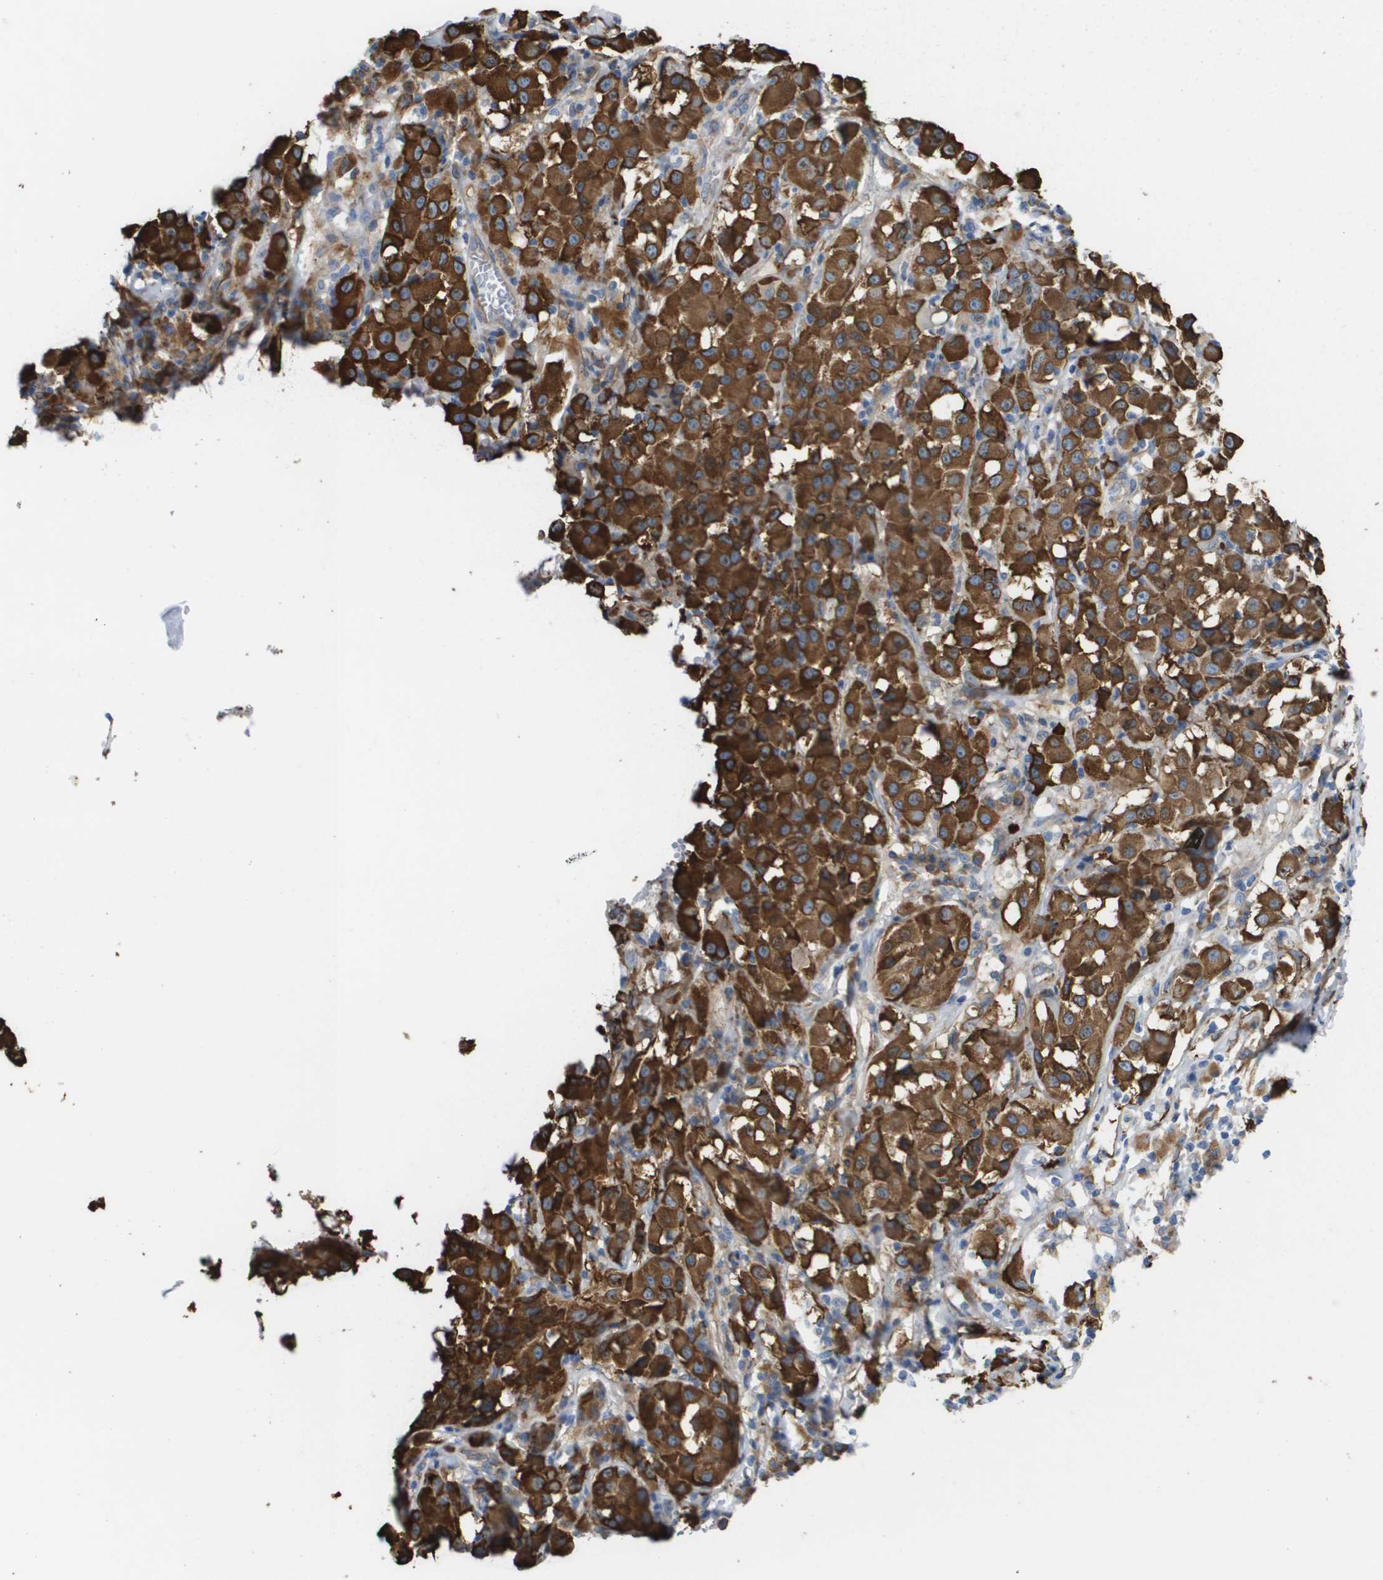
{"staining": {"intensity": "strong", "quantity": ">75%", "location": "cytoplasmic/membranous"}, "tissue": "melanoma", "cell_type": "Tumor cells", "image_type": "cancer", "snomed": [{"axis": "morphology", "description": "Malignant melanoma, NOS"}, {"axis": "topography", "description": "Skin"}], "caption": "Melanoma stained for a protein (brown) displays strong cytoplasmic/membranous positive staining in about >75% of tumor cells.", "gene": "ST3GAL2", "patient": {"sex": "male", "age": 84}}